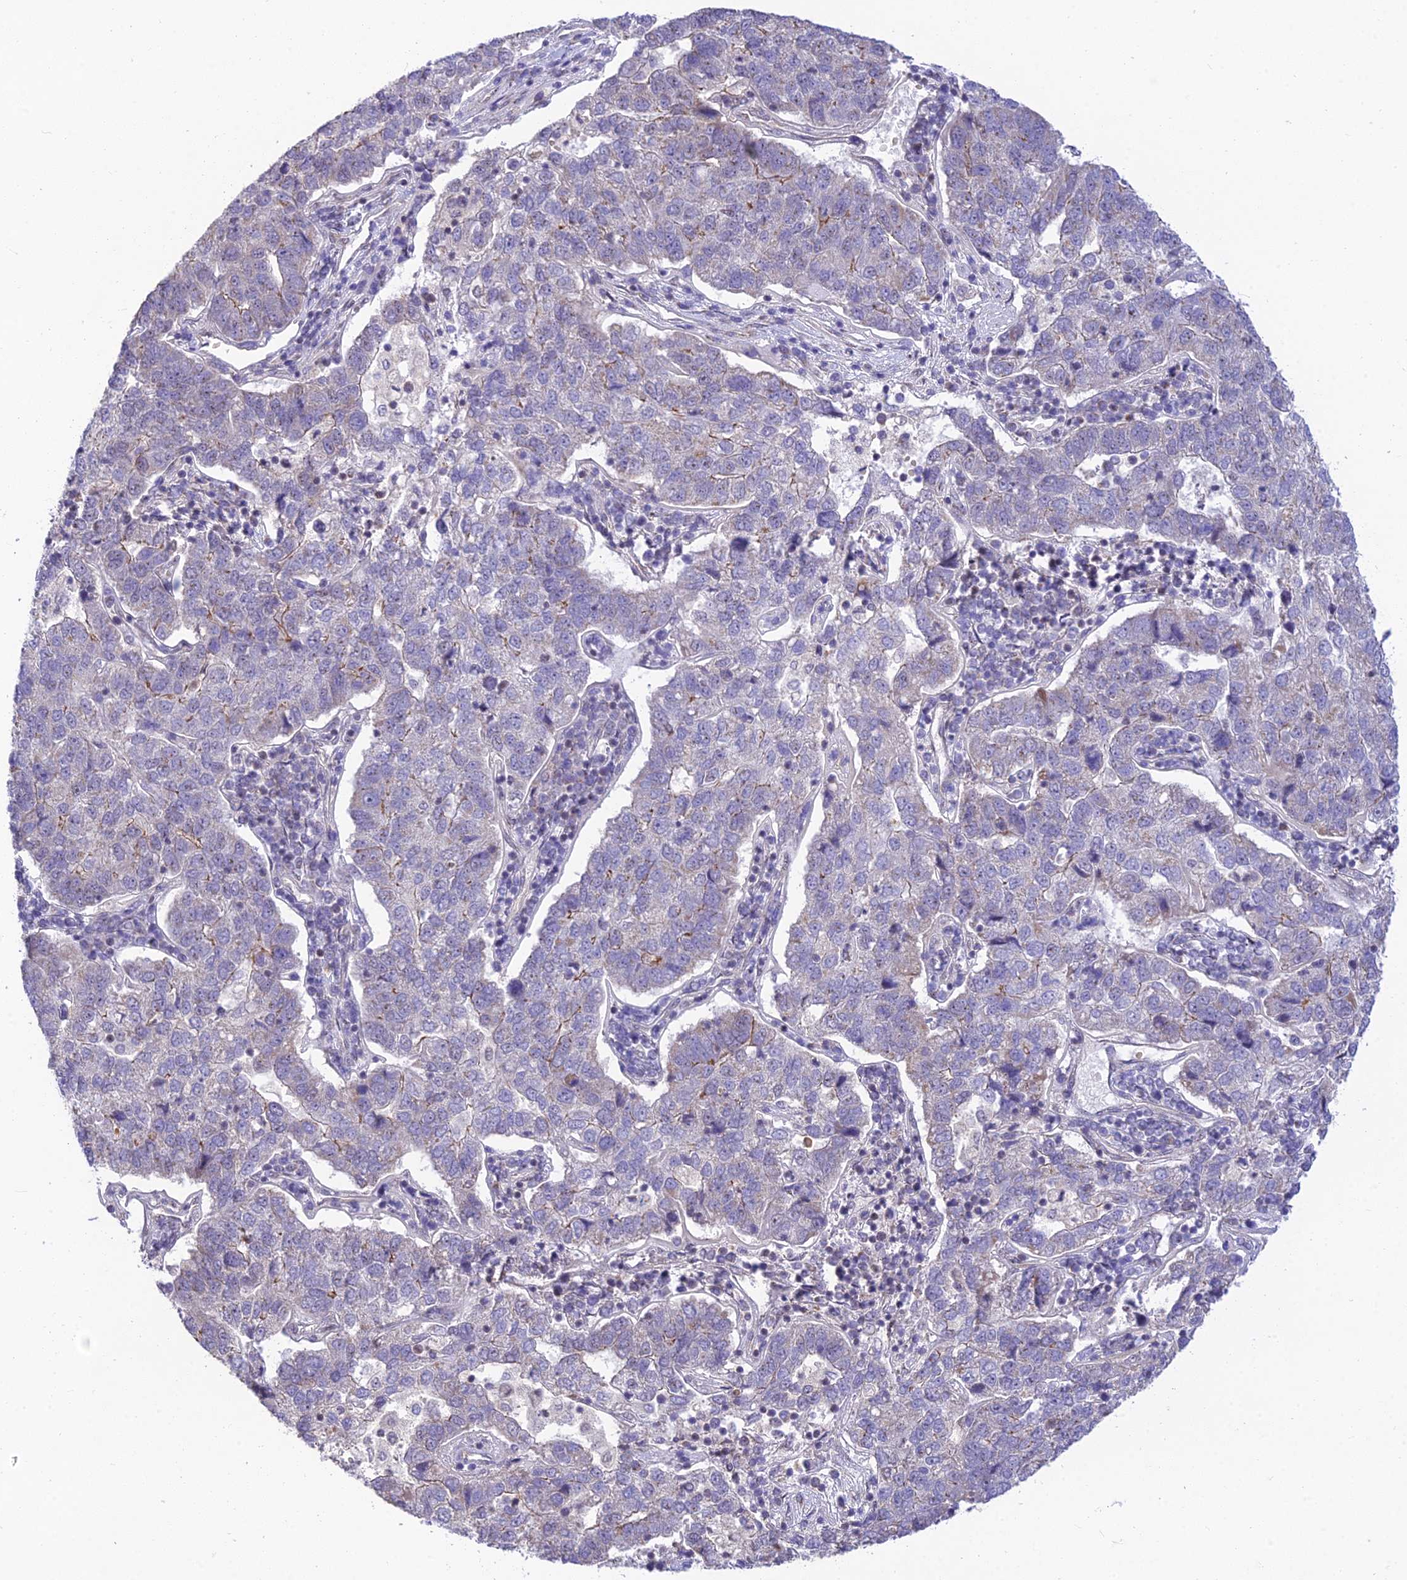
{"staining": {"intensity": "negative", "quantity": "none", "location": "none"}, "tissue": "pancreatic cancer", "cell_type": "Tumor cells", "image_type": "cancer", "snomed": [{"axis": "morphology", "description": "Adenocarcinoma, NOS"}, {"axis": "topography", "description": "Pancreas"}], "caption": "This is a image of immunohistochemistry (IHC) staining of pancreatic adenocarcinoma, which shows no positivity in tumor cells.", "gene": "MICOS13", "patient": {"sex": "female", "age": 61}}